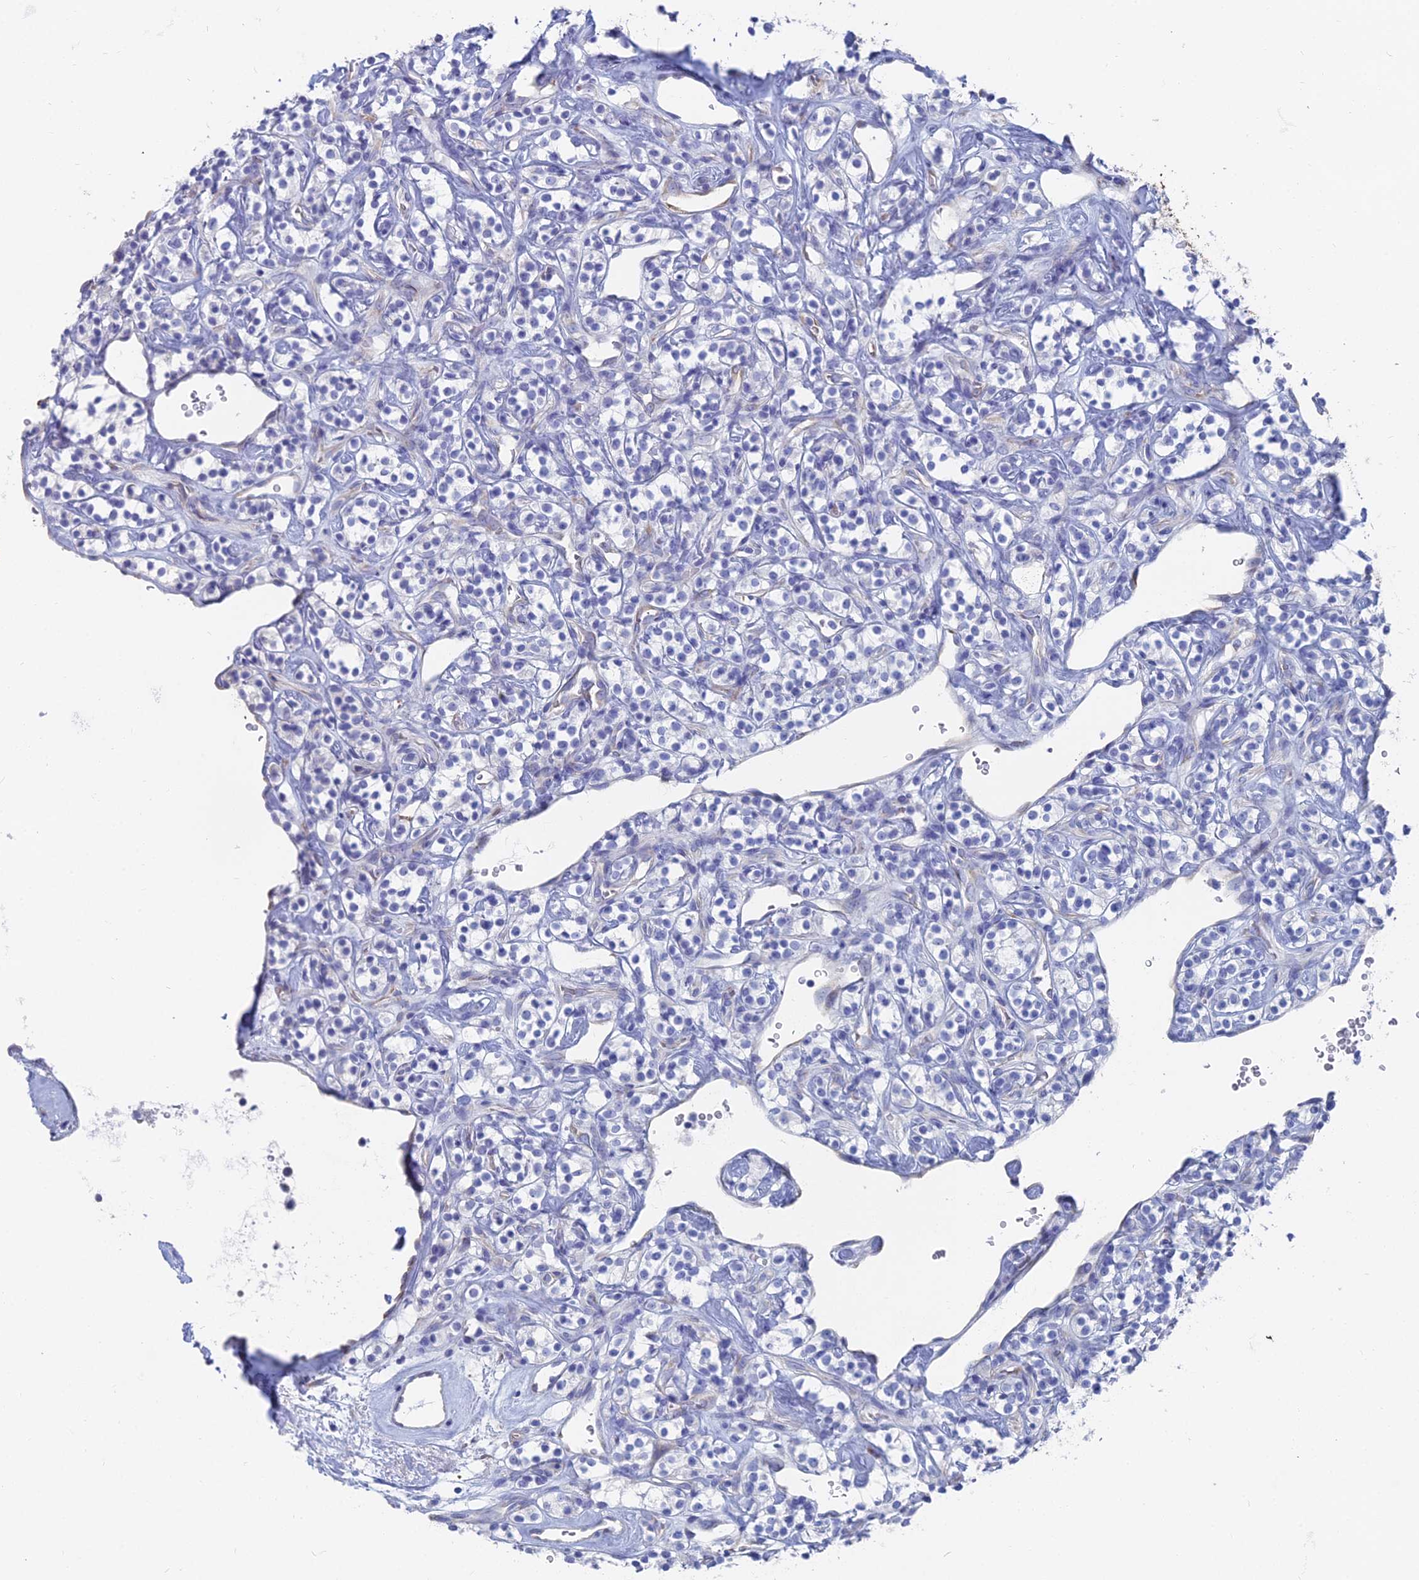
{"staining": {"intensity": "negative", "quantity": "none", "location": "none"}, "tissue": "renal cancer", "cell_type": "Tumor cells", "image_type": "cancer", "snomed": [{"axis": "morphology", "description": "Adenocarcinoma, NOS"}, {"axis": "topography", "description": "Kidney"}], "caption": "A high-resolution micrograph shows immunohistochemistry staining of renal cancer, which shows no significant expression in tumor cells. Nuclei are stained in blue.", "gene": "TNNT3", "patient": {"sex": "male", "age": 77}}